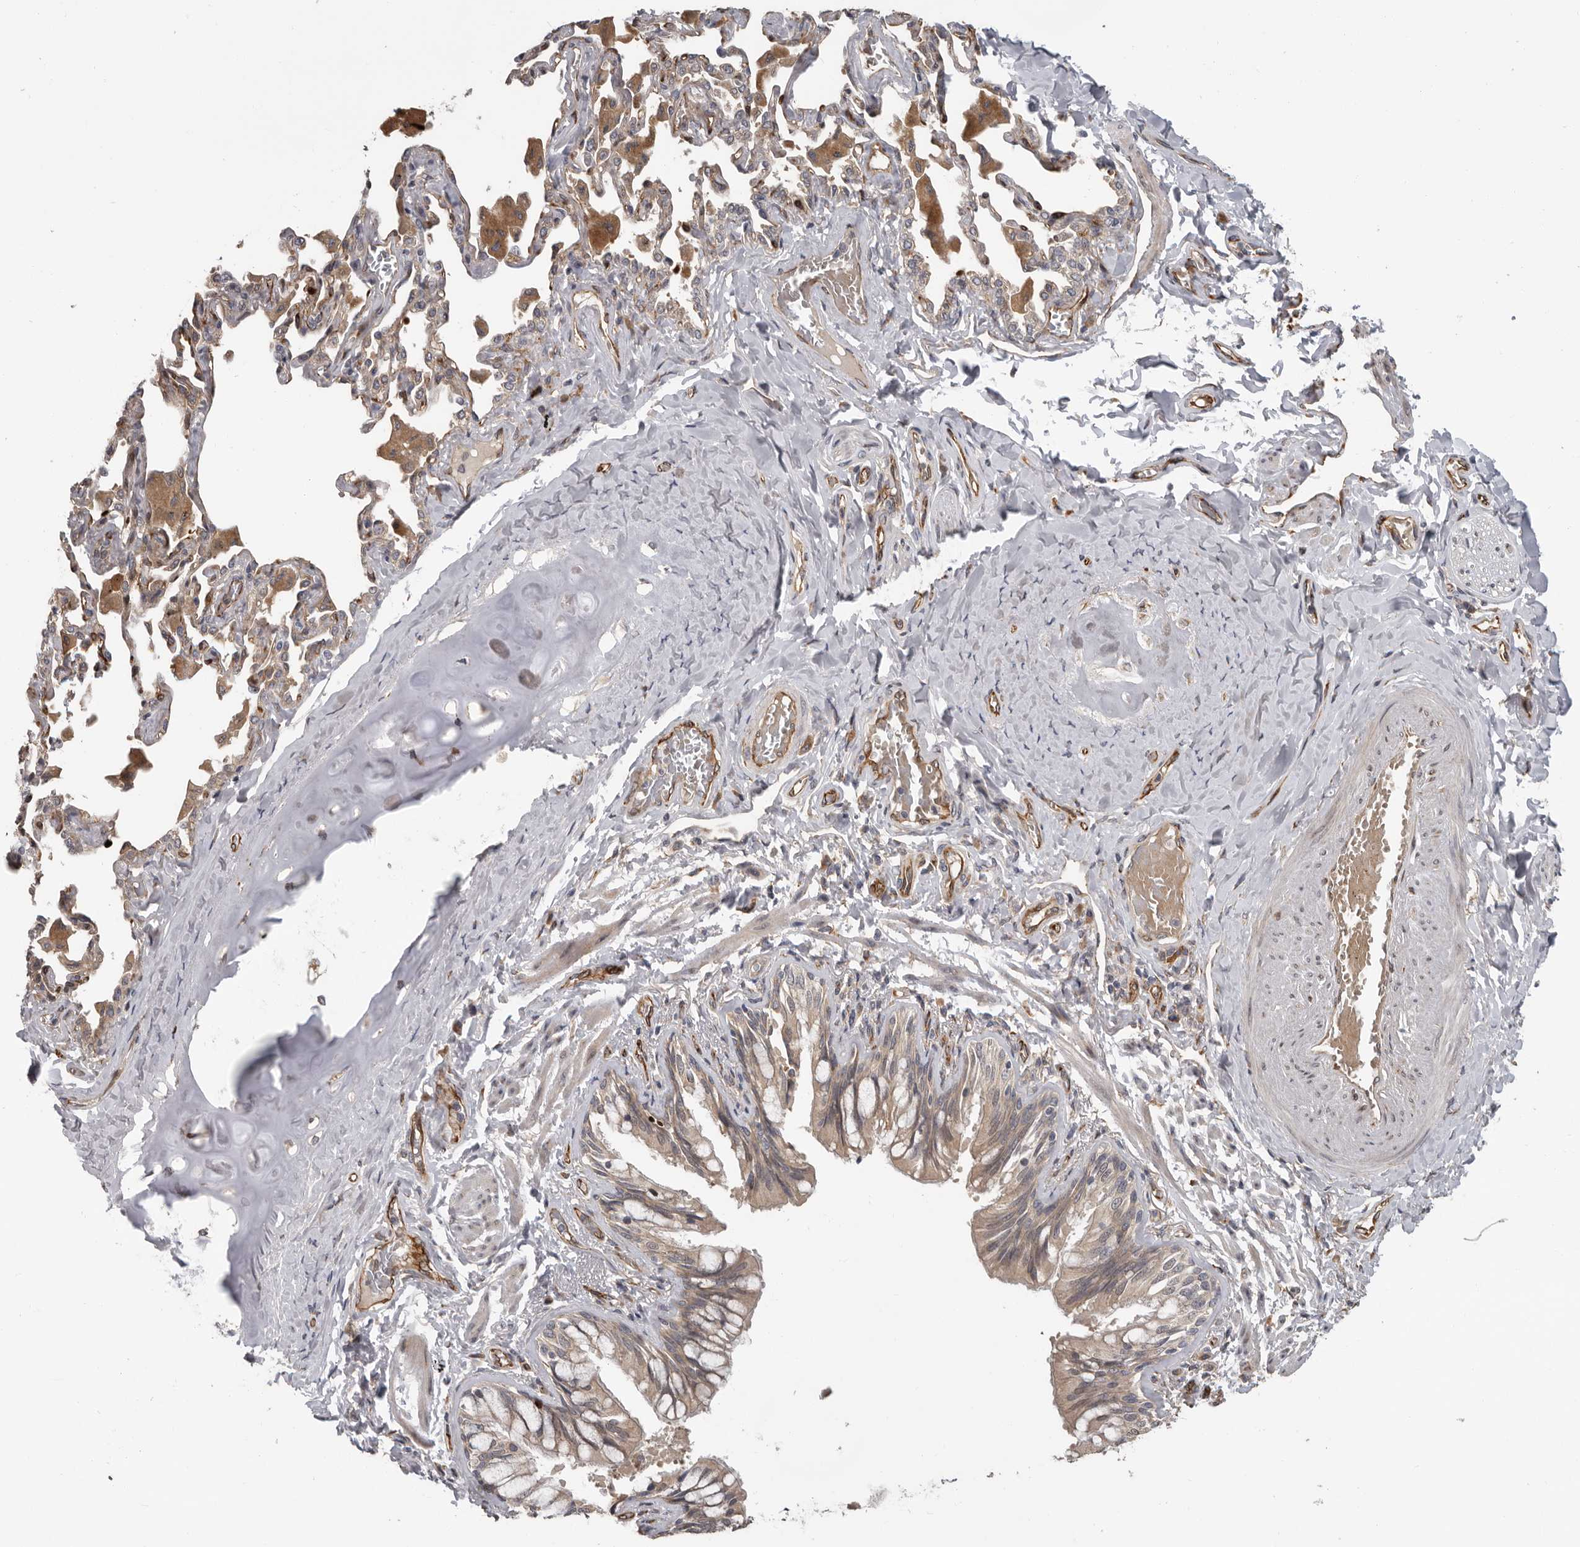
{"staining": {"intensity": "moderate", "quantity": ">75%", "location": "cytoplasmic/membranous"}, "tissue": "bronchus", "cell_type": "Respiratory epithelial cells", "image_type": "normal", "snomed": [{"axis": "morphology", "description": "Normal tissue, NOS"}, {"axis": "morphology", "description": "Inflammation, NOS"}, {"axis": "topography", "description": "Lung"}], "caption": "IHC histopathology image of normal bronchus: bronchus stained using IHC shows medium levels of moderate protein expression localized specifically in the cytoplasmic/membranous of respiratory epithelial cells, appearing as a cytoplasmic/membranous brown color.", "gene": "MTF1", "patient": {"sex": "female", "age": 46}}